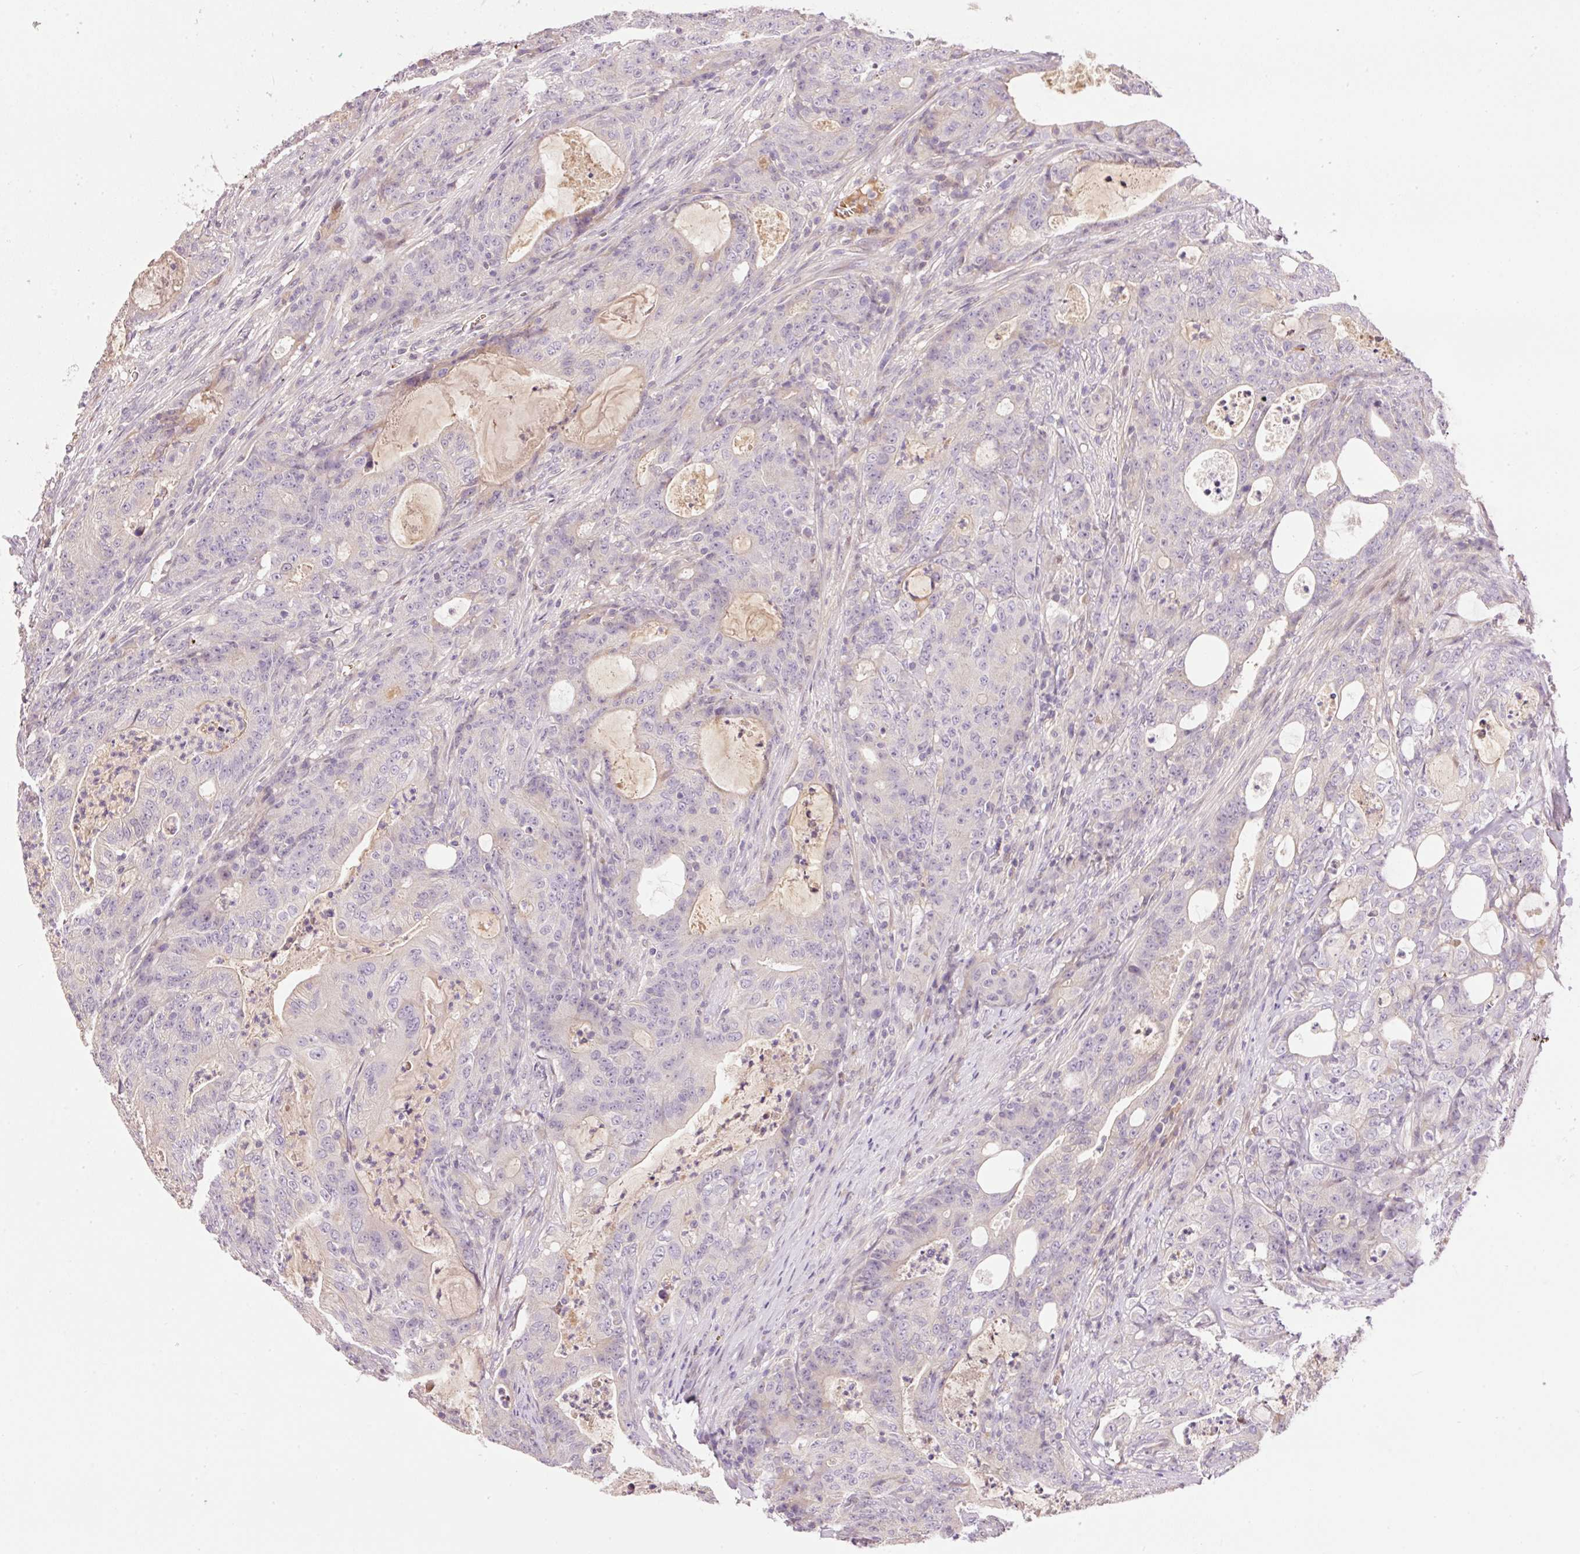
{"staining": {"intensity": "negative", "quantity": "none", "location": "none"}, "tissue": "colorectal cancer", "cell_type": "Tumor cells", "image_type": "cancer", "snomed": [{"axis": "morphology", "description": "Adenocarcinoma, NOS"}, {"axis": "topography", "description": "Colon"}], "caption": "An IHC photomicrograph of colorectal adenocarcinoma is shown. There is no staining in tumor cells of colorectal adenocarcinoma.", "gene": "CMTM8", "patient": {"sex": "male", "age": 83}}